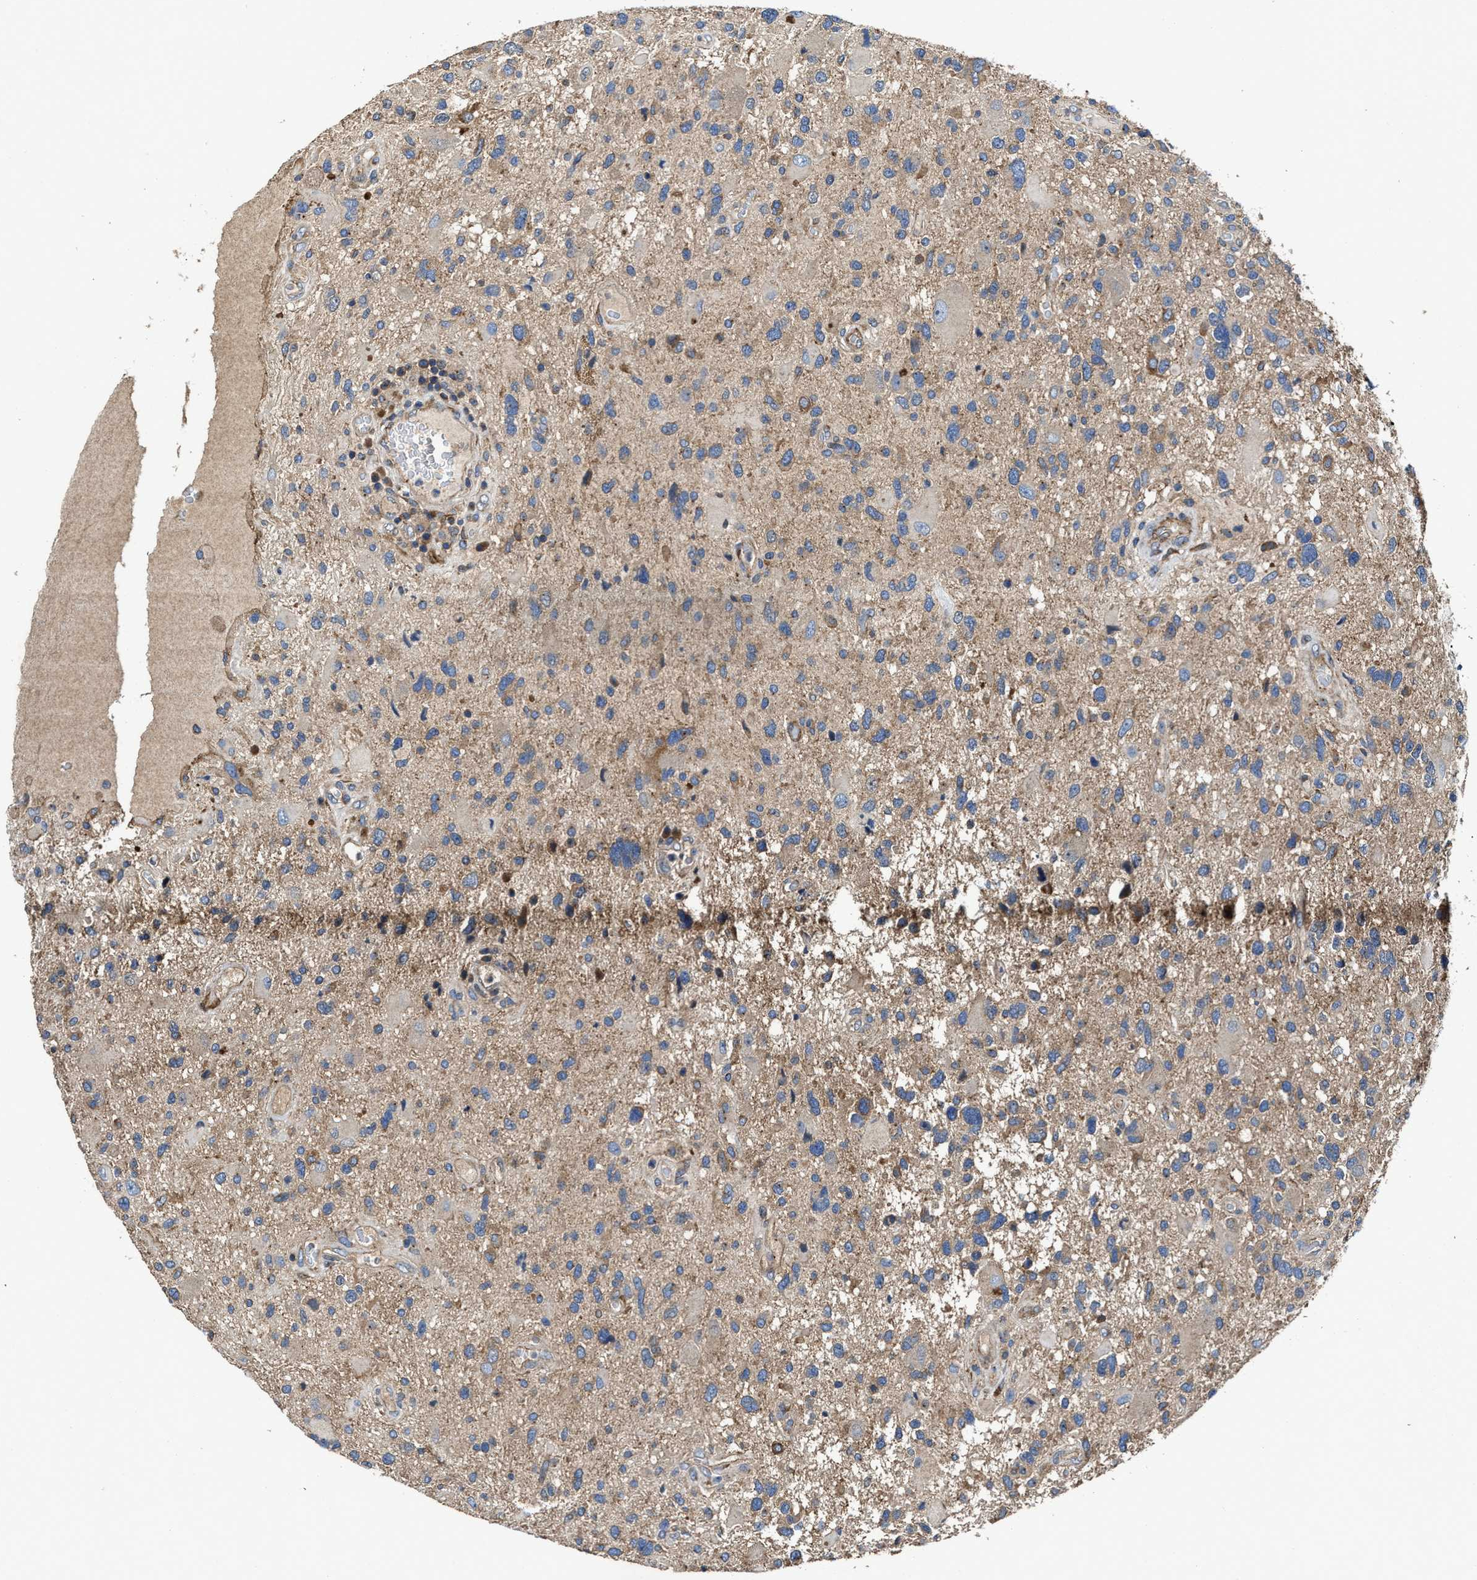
{"staining": {"intensity": "weak", "quantity": ">75%", "location": "cytoplasmic/membranous"}, "tissue": "glioma", "cell_type": "Tumor cells", "image_type": "cancer", "snomed": [{"axis": "morphology", "description": "Glioma, malignant, High grade"}, {"axis": "topography", "description": "Brain"}], "caption": "A photomicrograph showing weak cytoplasmic/membranous positivity in about >75% of tumor cells in glioma, as visualized by brown immunohistochemical staining.", "gene": "PTAR1", "patient": {"sex": "male", "age": 33}}